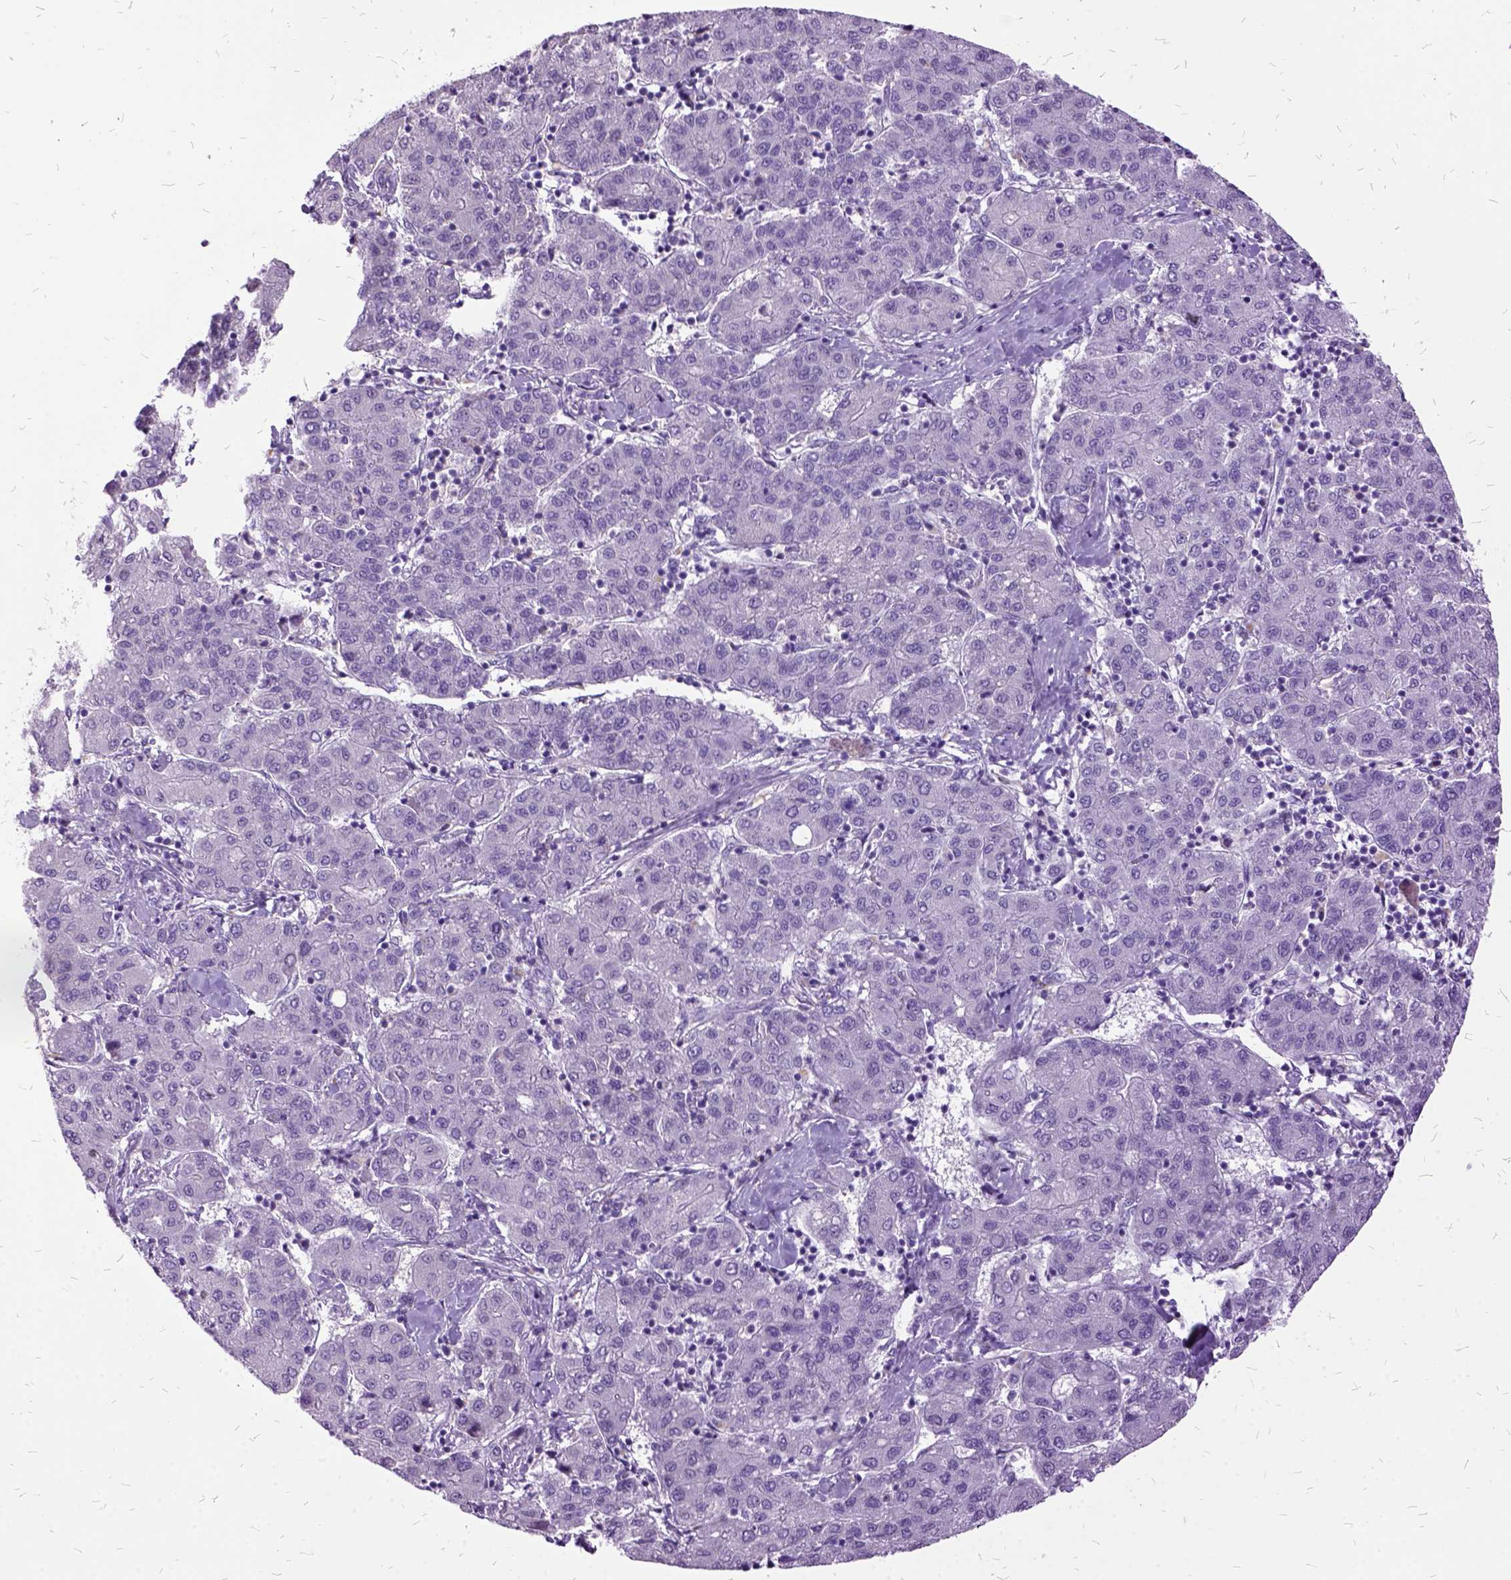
{"staining": {"intensity": "negative", "quantity": "none", "location": "none"}, "tissue": "liver cancer", "cell_type": "Tumor cells", "image_type": "cancer", "snomed": [{"axis": "morphology", "description": "Carcinoma, Hepatocellular, NOS"}, {"axis": "topography", "description": "Liver"}], "caption": "The micrograph shows no significant expression in tumor cells of hepatocellular carcinoma (liver).", "gene": "MME", "patient": {"sex": "male", "age": 65}}